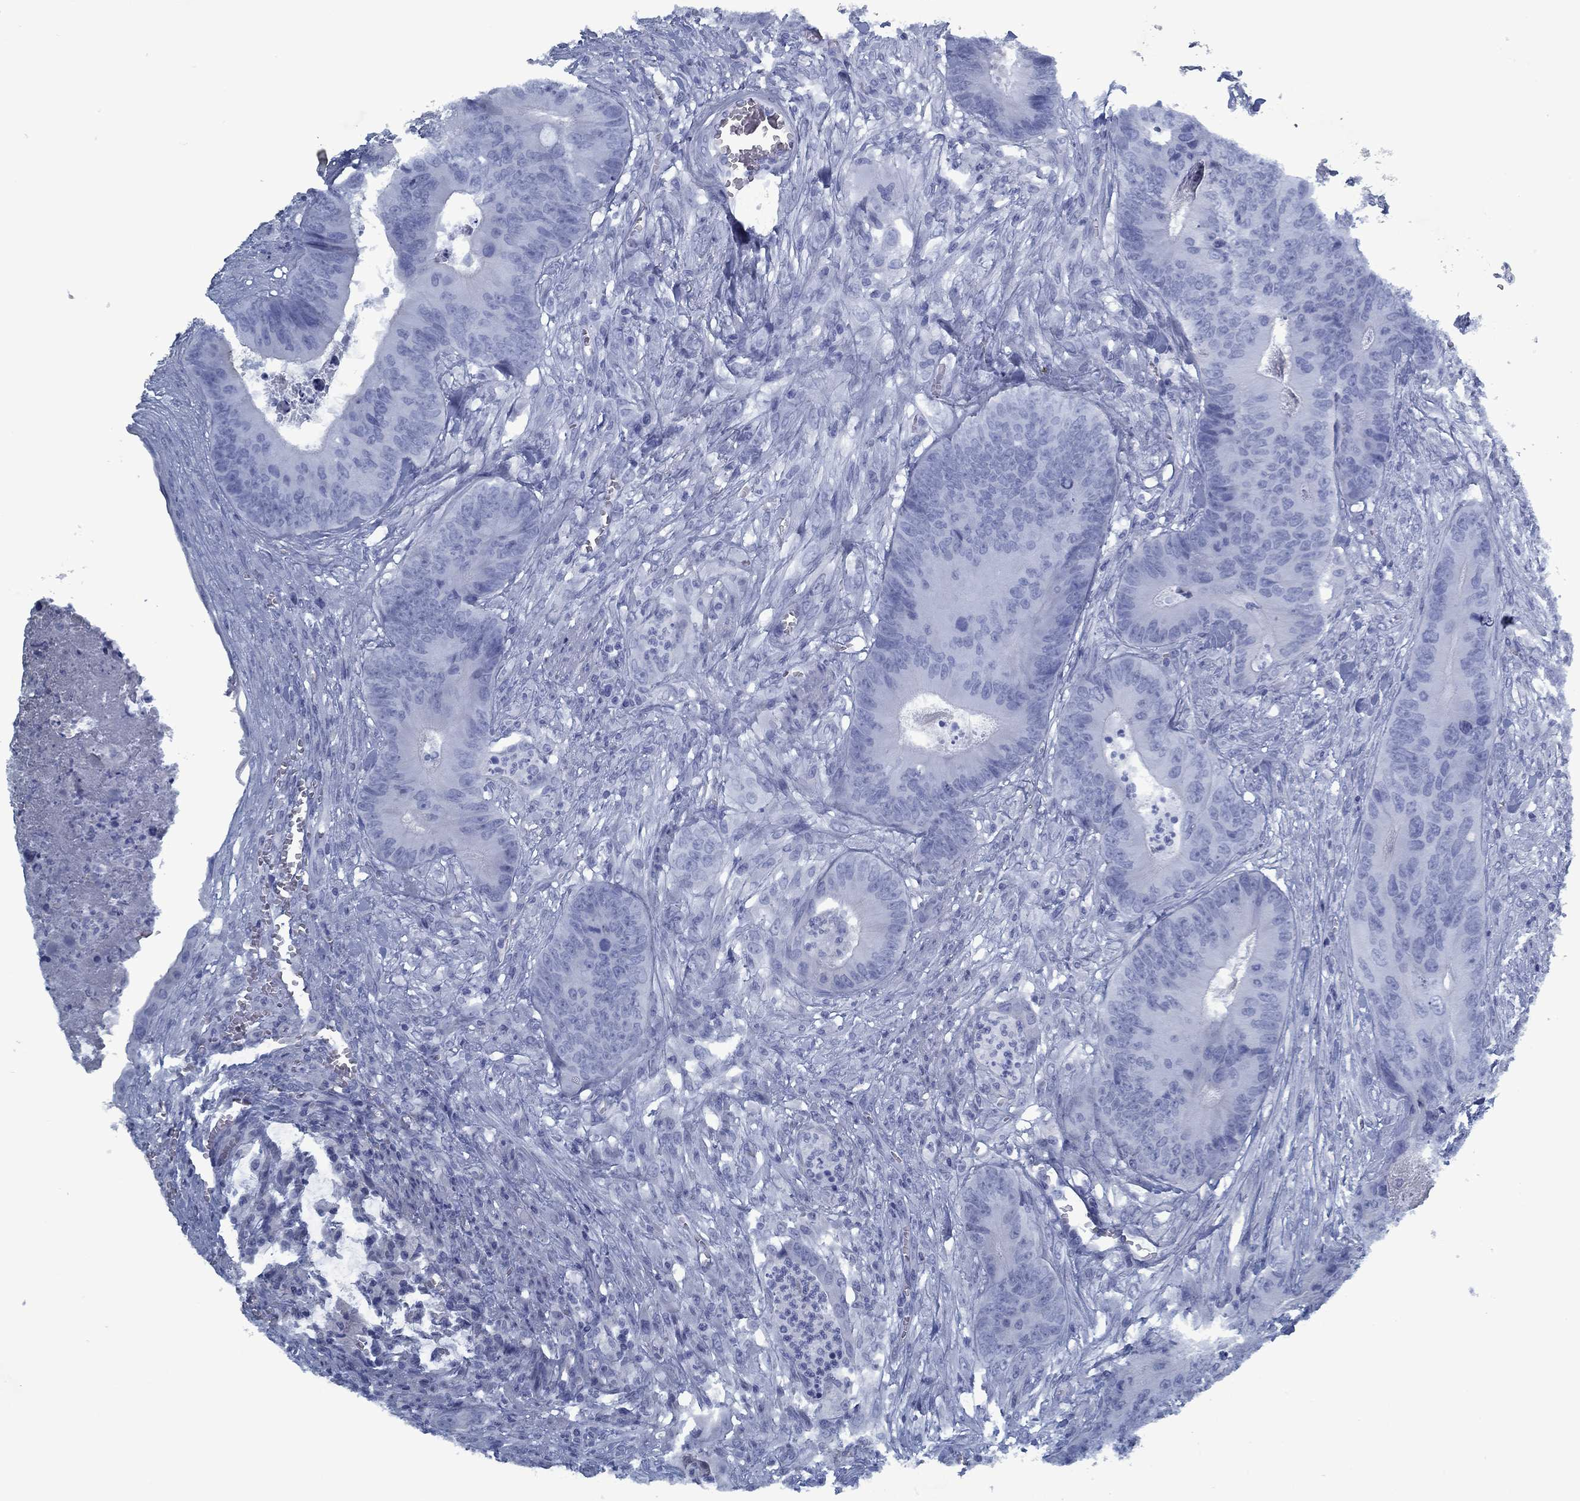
{"staining": {"intensity": "negative", "quantity": "none", "location": "none"}, "tissue": "colorectal cancer", "cell_type": "Tumor cells", "image_type": "cancer", "snomed": [{"axis": "morphology", "description": "Adenocarcinoma, NOS"}, {"axis": "topography", "description": "Colon"}], "caption": "DAB immunohistochemical staining of human colorectal cancer (adenocarcinoma) demonstrates no significant staining in tumor cells.", "gene": "PNMA8A", "patient": {"sex": "male", "age": 84}}